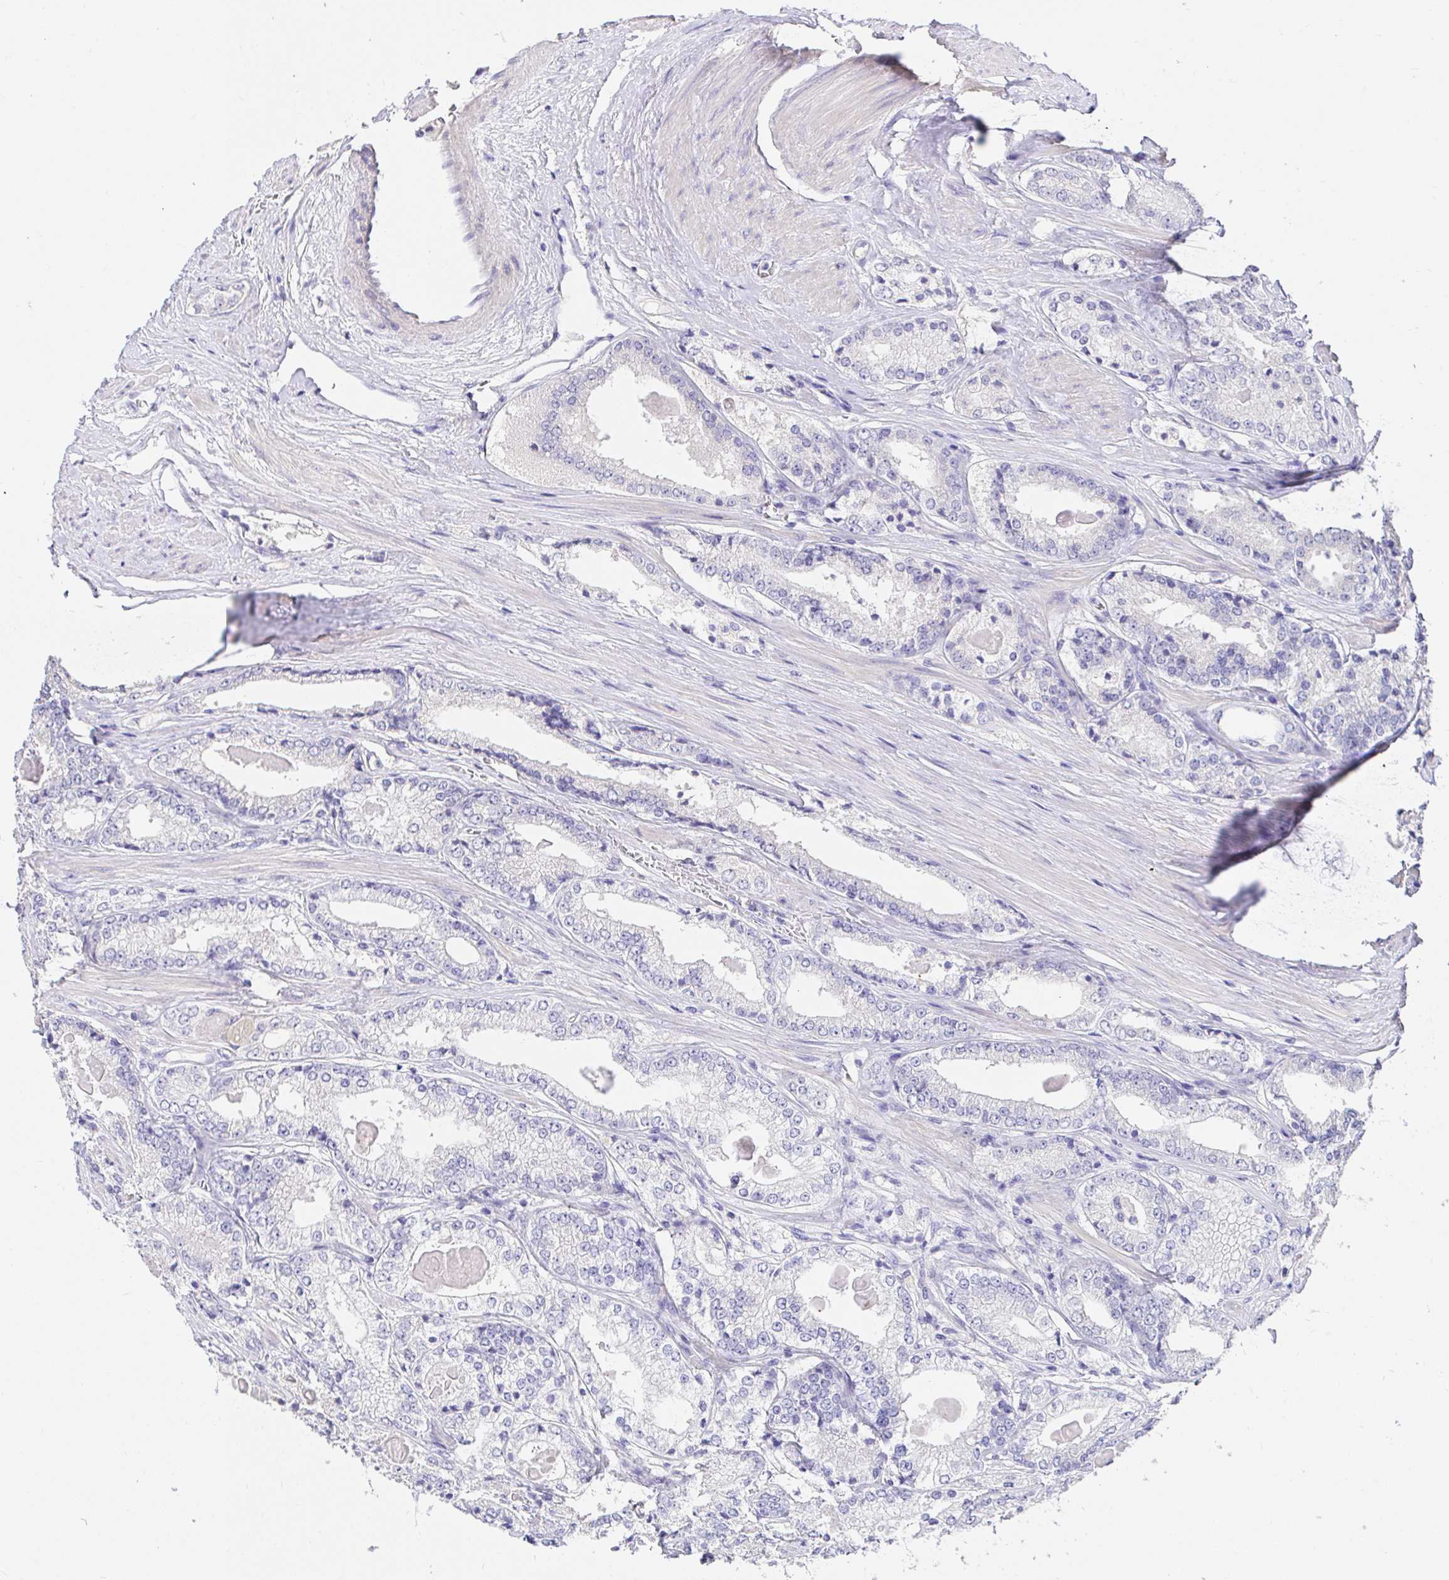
{"staining": {"intensity": "negative", "quantity": "none", "location": "none"}, "tissue": "prostate cancer", "cell_type": "Tumor cells", "image_type": "cancer", "snomed": [{"axis": "morphology", "description": "Adenocarcinoma, NOS"}, {"axis": "morphology", "description": "Adenocarcinoma, Low grade"}, {"axis": "topography", "description": "Prostate"}], "caption": "Immunohistochemical staining of human prostate cancer (low-grade adenocarcinoma) exhibits no significant expression in tumor cells. (DAB IHC visualized using brightfield microscopy, high magnification).", "gene": "CDO1", "patient": {"sex": "male", "age": 68}}